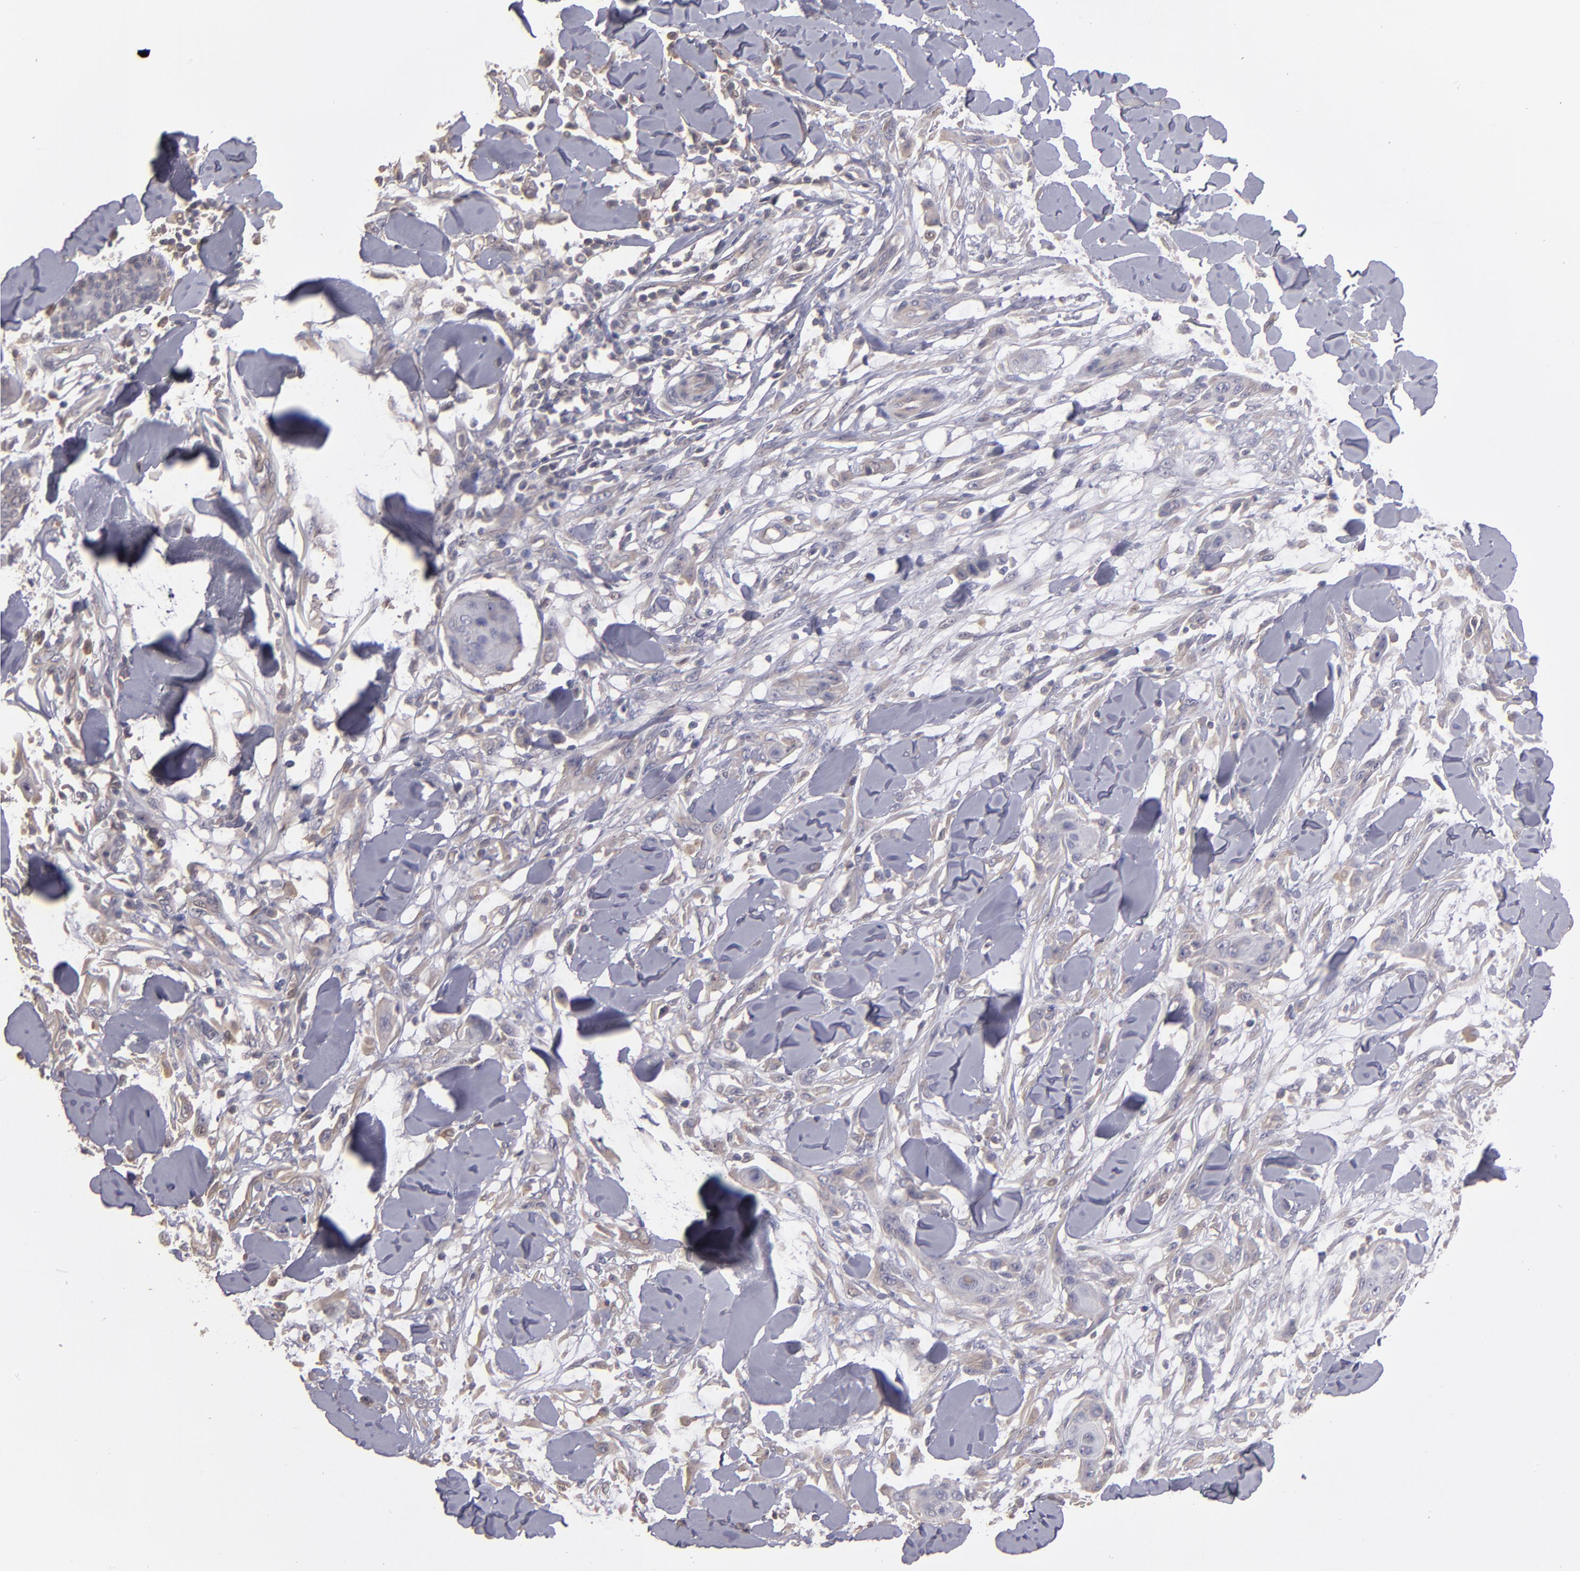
{"staining": {"intensity": "negative", "quantity": "none", "location": "none"}, "tissue": "skin cancer", "cell_type": "Tumor cells", "image_type": "cancer", "snomed": [{"axis": "morphology", "description": "Squamous cell carcinoma, NOS"}, {"axis": "topography", "description": "Skin"}], "caption": "This is an immunohistochemistry image of skin squamous cell carcinoma. There is no positivity in tumor cells.", "gene": "GNAZ", "patient": {"sex": "female", "age": 59}}